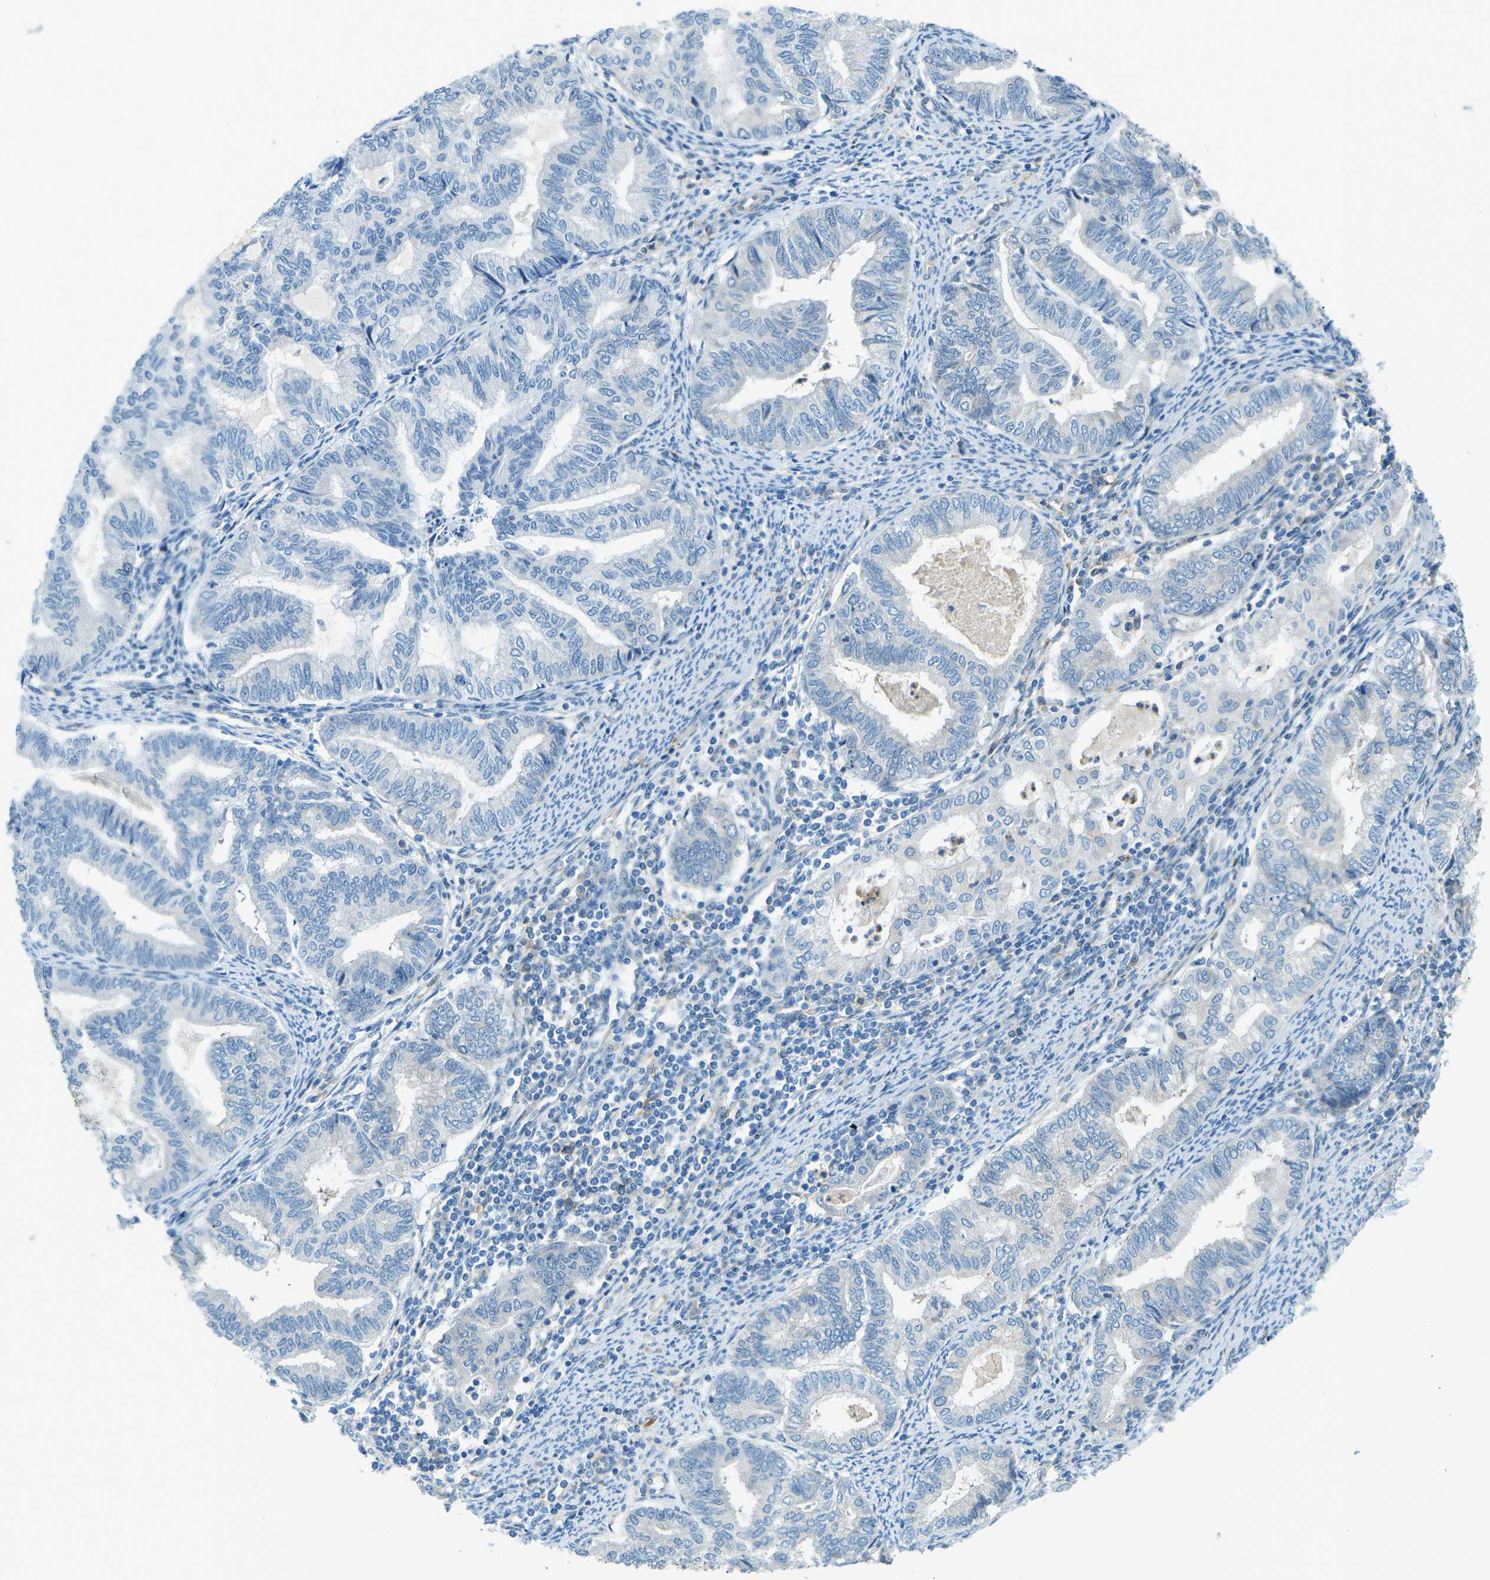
{"staining": {"intensity": "negative", "quantity": "none", "location": "none"}, "tissue": "endometrial cancer", "cell_type": "Tumor cells", "image_type": "cancer", "snomed": [{"axis": "morphology", "description": "Adenocarcinoma, NOS"}, {"axis": "topography", "description": "Endometrium"}], "caption": "Histopathology image shows no significant protein staining in tumor cells of endometrial cancer (adenocarcinoma).", "gene": "ZNF367", "patient": {"sex": "female", "age": 79}}